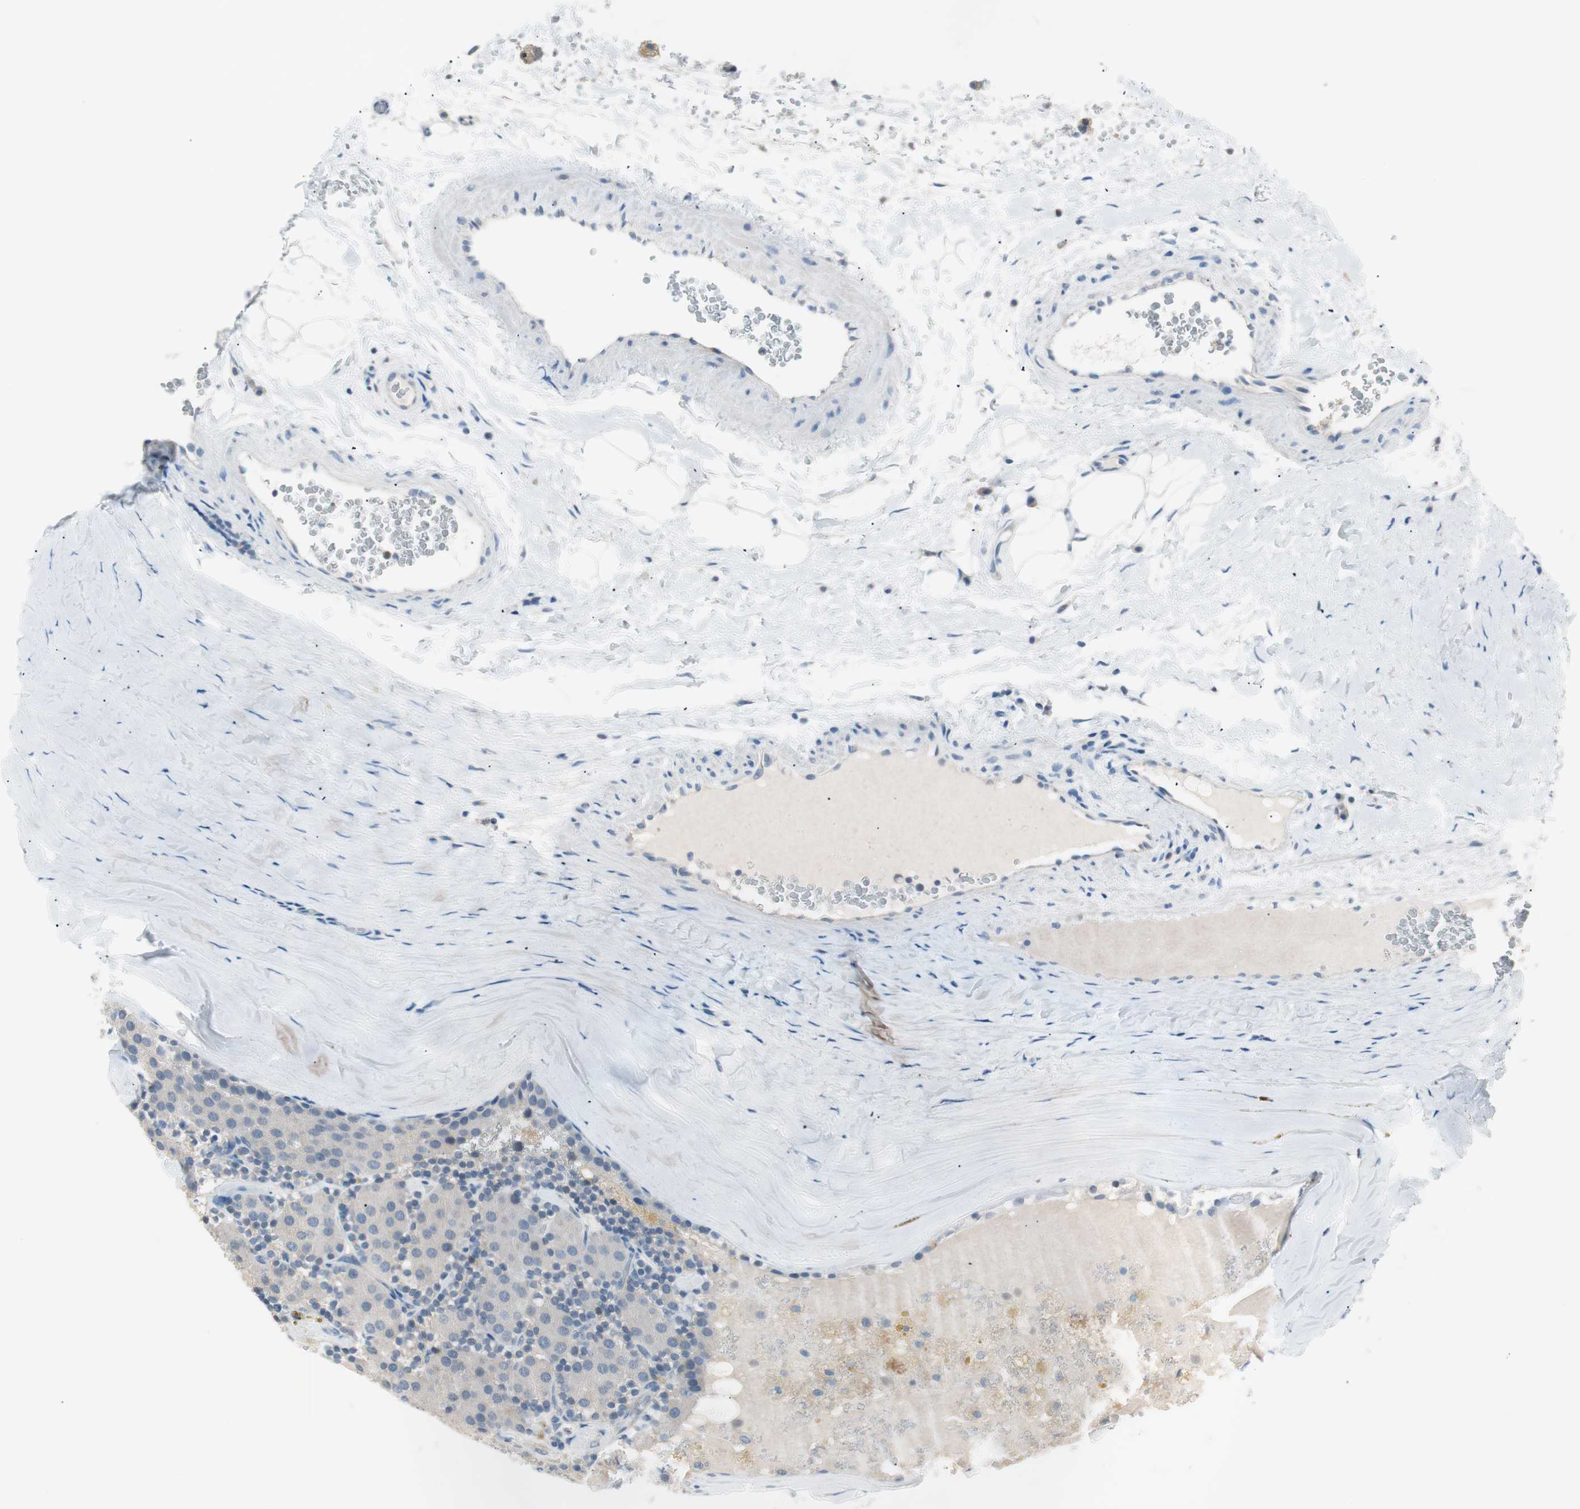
{"staining": {"intensity": "negative", "quantity": "none", "location": "none"}, "tissue": "parathyroid gland", "cell_type": "Glandular cells", "image_type": "normal", "snomed": [{"axis": "morphology", "description": "Normal tissue, NOS"}, {"axis": "morphology", "description": "Adenoma, NOS"}, {"axis": "topography", "description": "Parathyroid gland"}], "caption": "High power microscopy image of an IHC photomicrograph of normal parathyroid gland, revealing no significant expression in glandular cells. (DAB (3,3'-diaminobenzidine) immunohistochemistry (IHC) with hematoxylin counter stain).", "gene": "VIL1", "patient": {"sex": "female", "age": 86}}